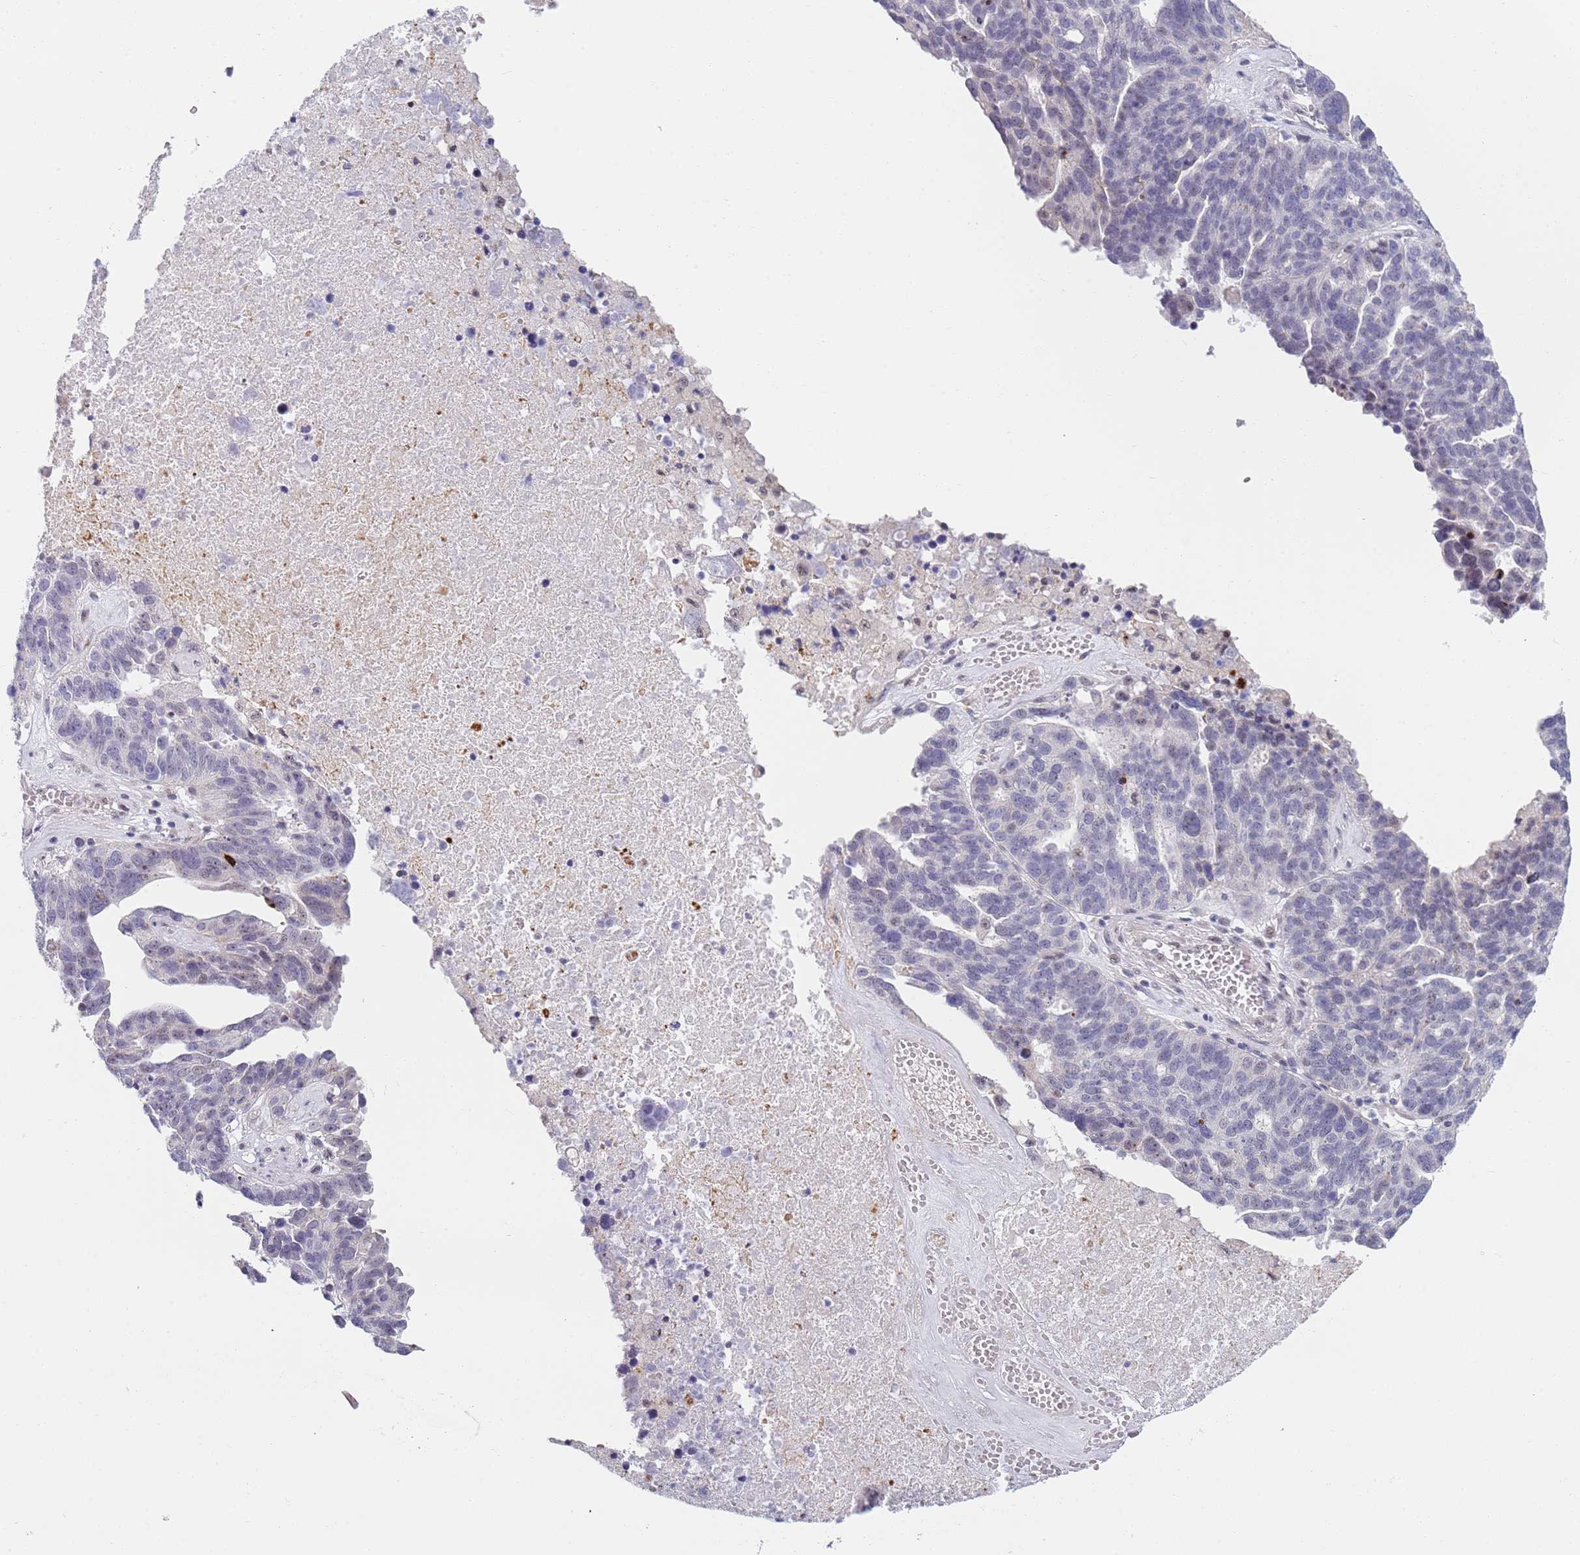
{"staining": {"intensity": "negative", "quantity": "none", "location": "none"}, "tissue": "ovarian cancer", "cell_type": "Tumor cells", "image_type": "cancer", "snomed": [{"axis": "morphology", "description": "Cystadenocarcinoma, serous, NOS"}, {"axis": "topography", "description": "Ovary"}], "caption": "Micrograph shows no significant protein staining in tumor cells of serous cystadenocarcinoma (ovarian).", "gene": "PLCL2", "patient": {"sex": "female", "age": 59}}